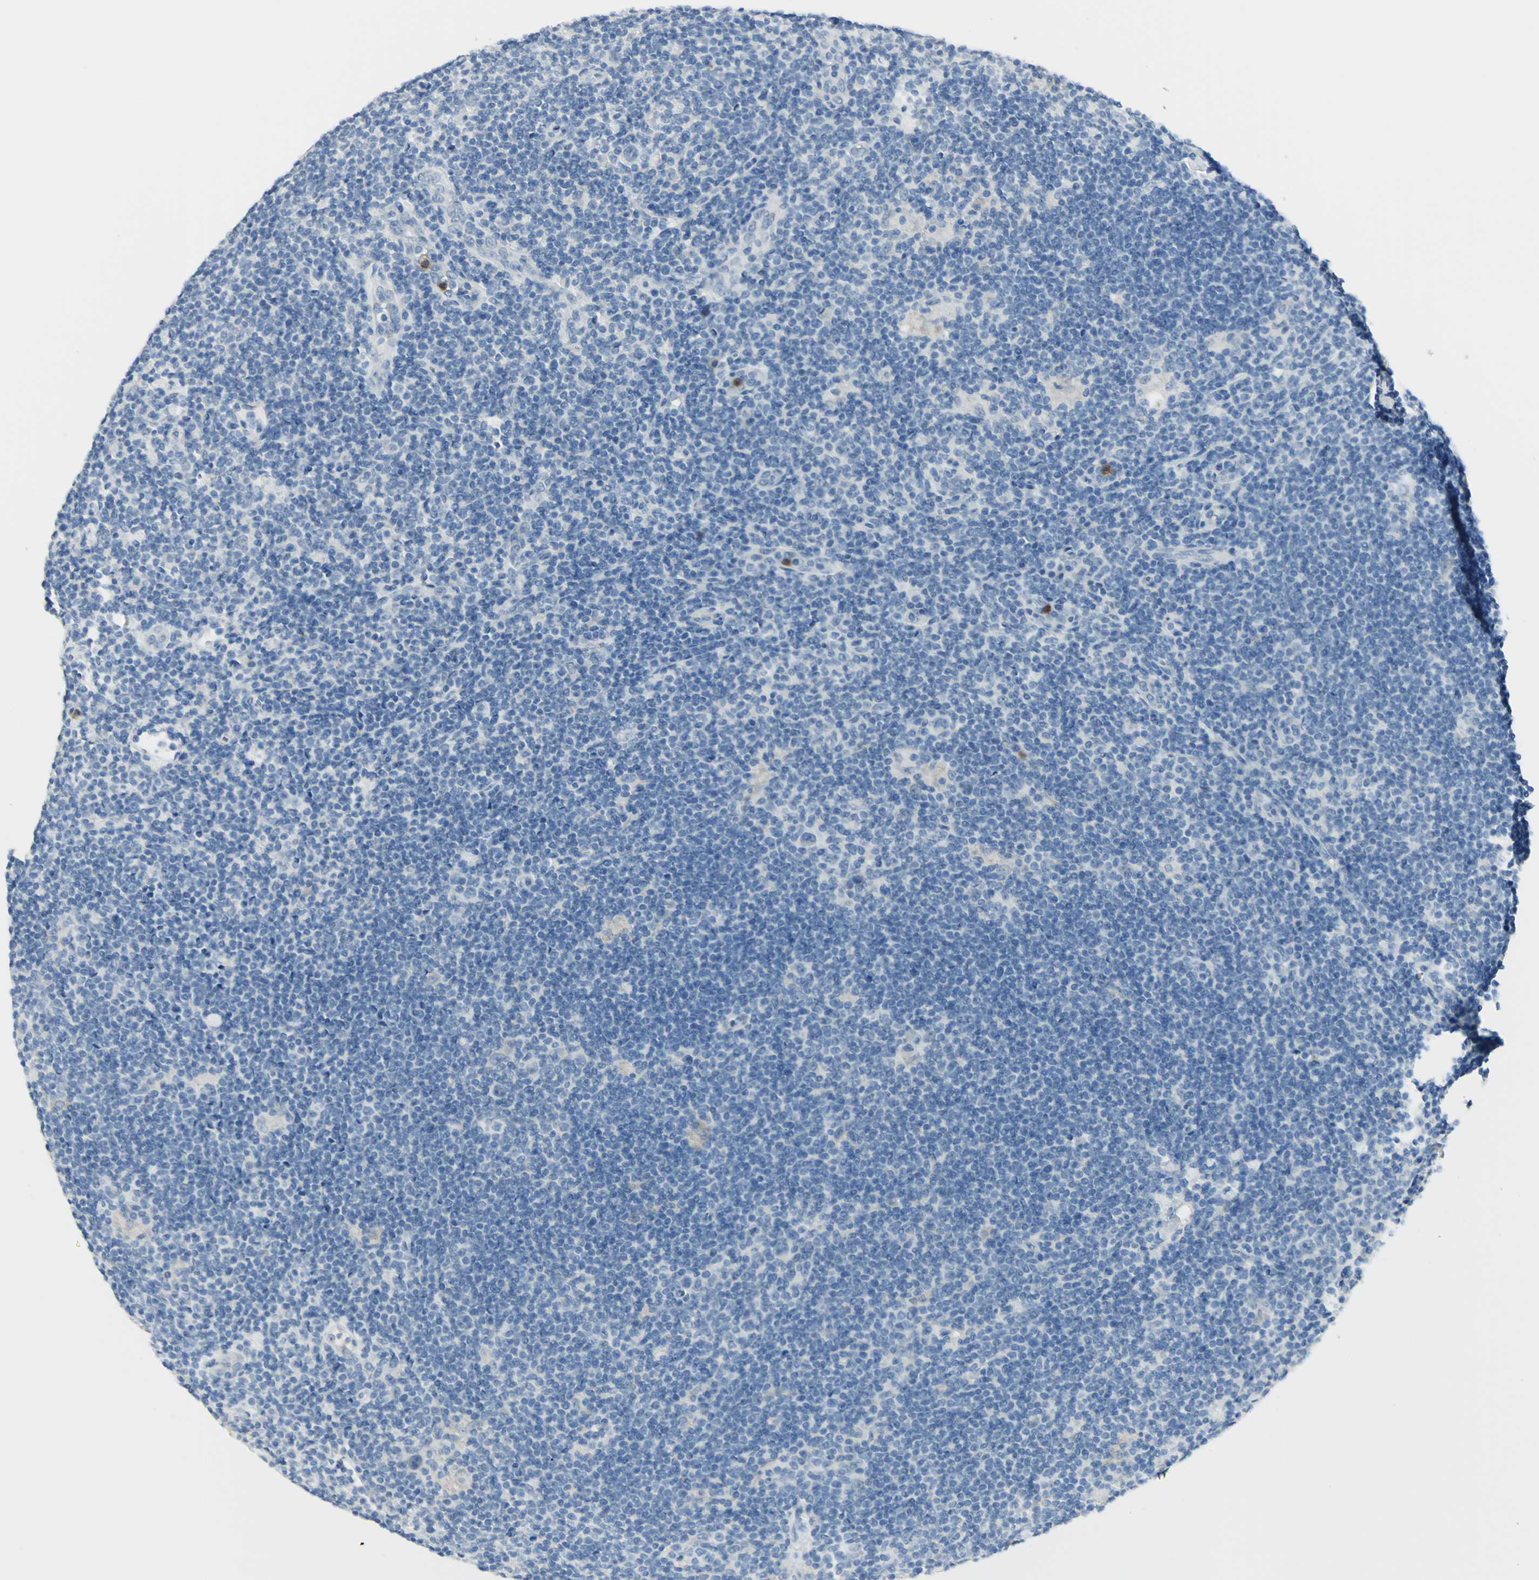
{"staining": {"intensity": "negative", "quantity": "none", "location": "none"}, "tissue": "lymphoma", "cell_type": "Tumor cells", "image_type": "cancer", "snomed": [{"axis": "morphology", "description": "Hodgkin's disease, NOS"}, {"axis": "topography", "description": "Lymph node"}], "caption": "Human Hodgkin's disease stained for a protein using immunohistochemistry demonstrates no positivity in tumor cells.", "gene": "ZNF557", "patient": {"sex": "female", "age": 57}}